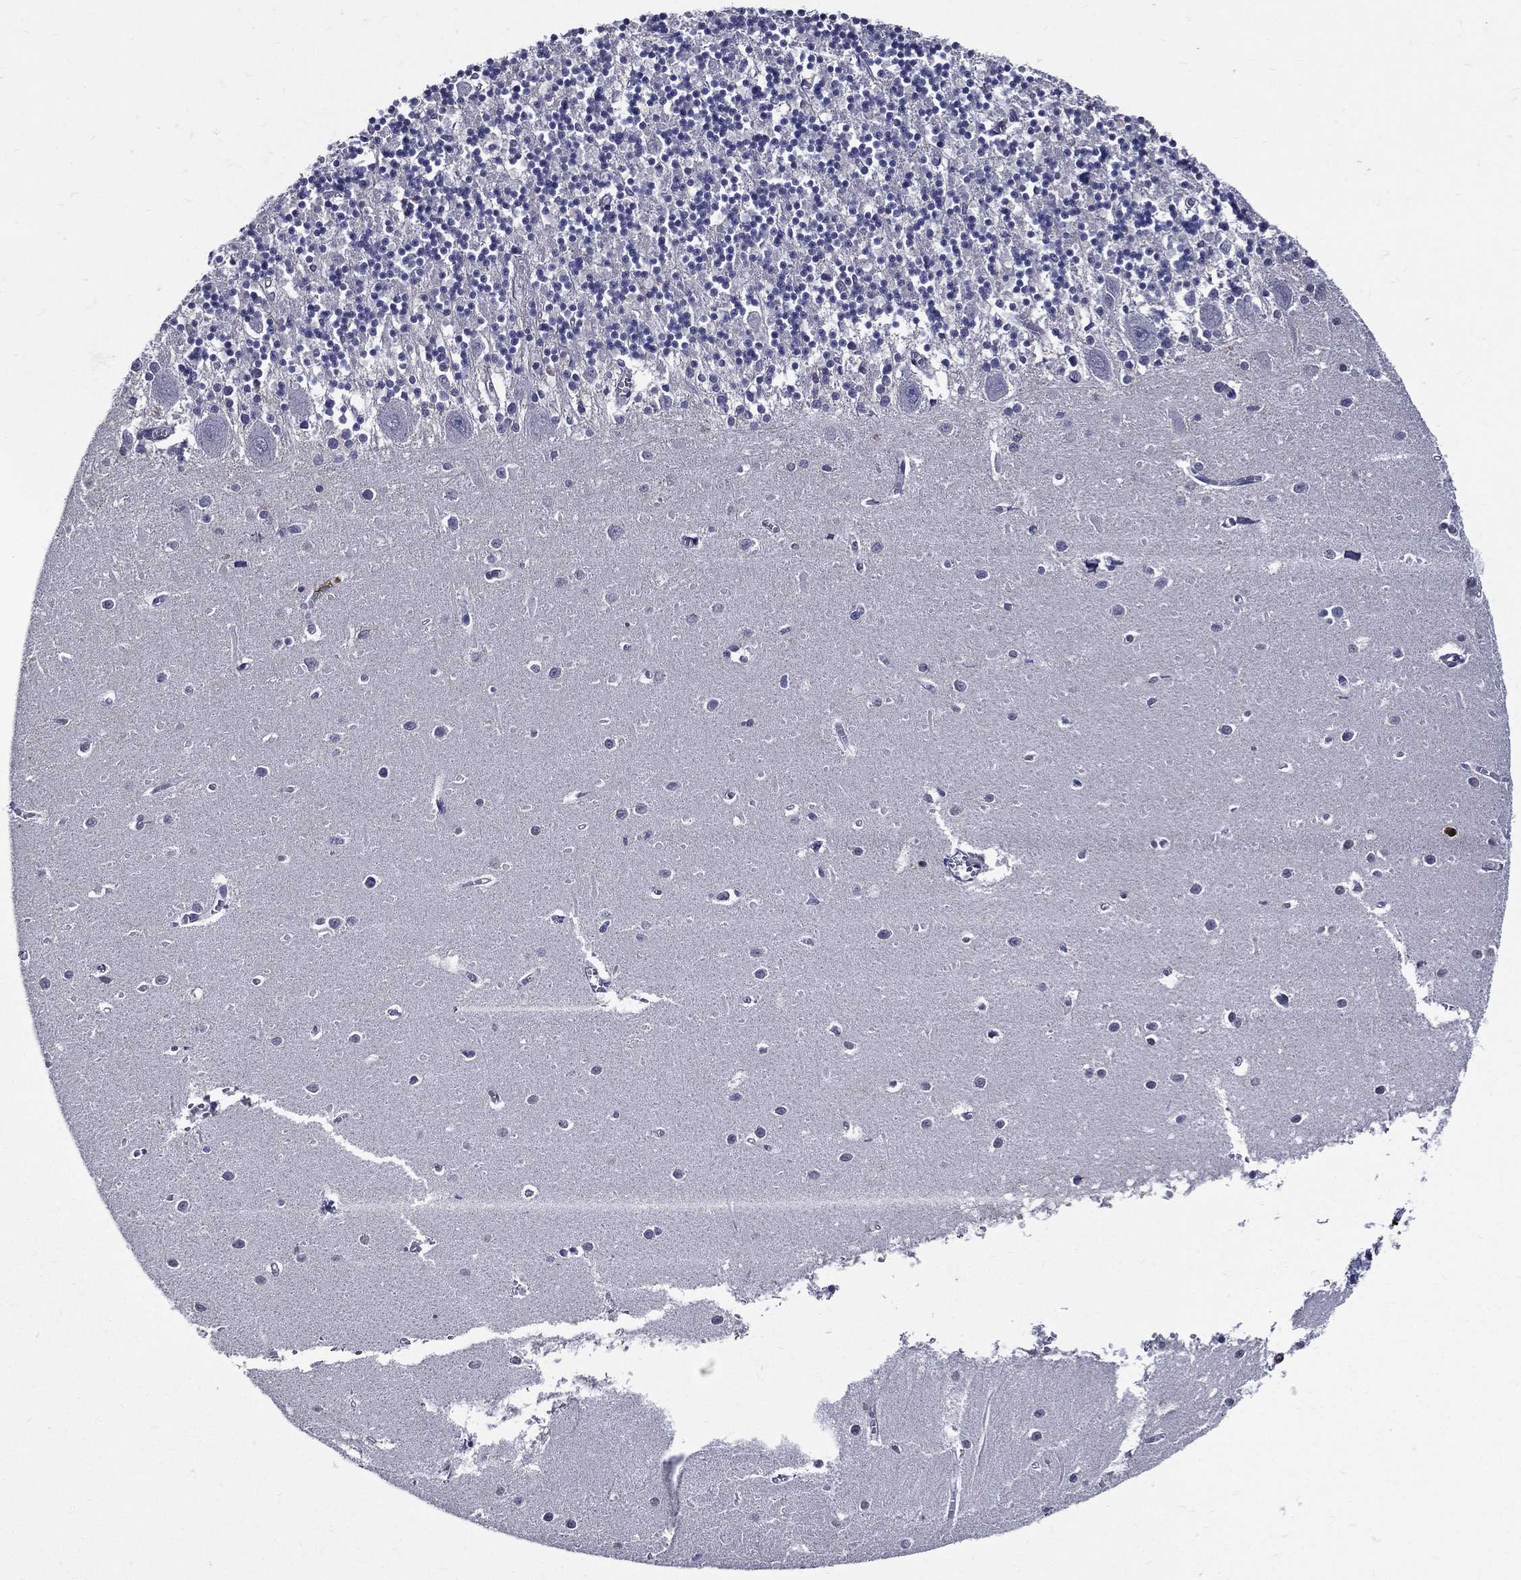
{"staining": {"intensity": "negative", "quantity": "none", "location": "none"}, "tissue": "cerebellum", "cell_type": "Cells in granular layer", "image_type": "normal", "snomed": [{"axis": "morphology", "description": "Normal tissue, NOS"}, {"axis": "topography", "description": "Cerebellum"}], "caption": "The IHC micrograph has no significant positivity in cells in granular layer of cerebellum. (Stains: DAB (3,3'-diaminobenzidine) IHC with hematoxylin counter stain, Microscopy: brightfield microscopy at high magnification).", "gene": "GPR171", "patient": {"sex": "female", "age": 64}}